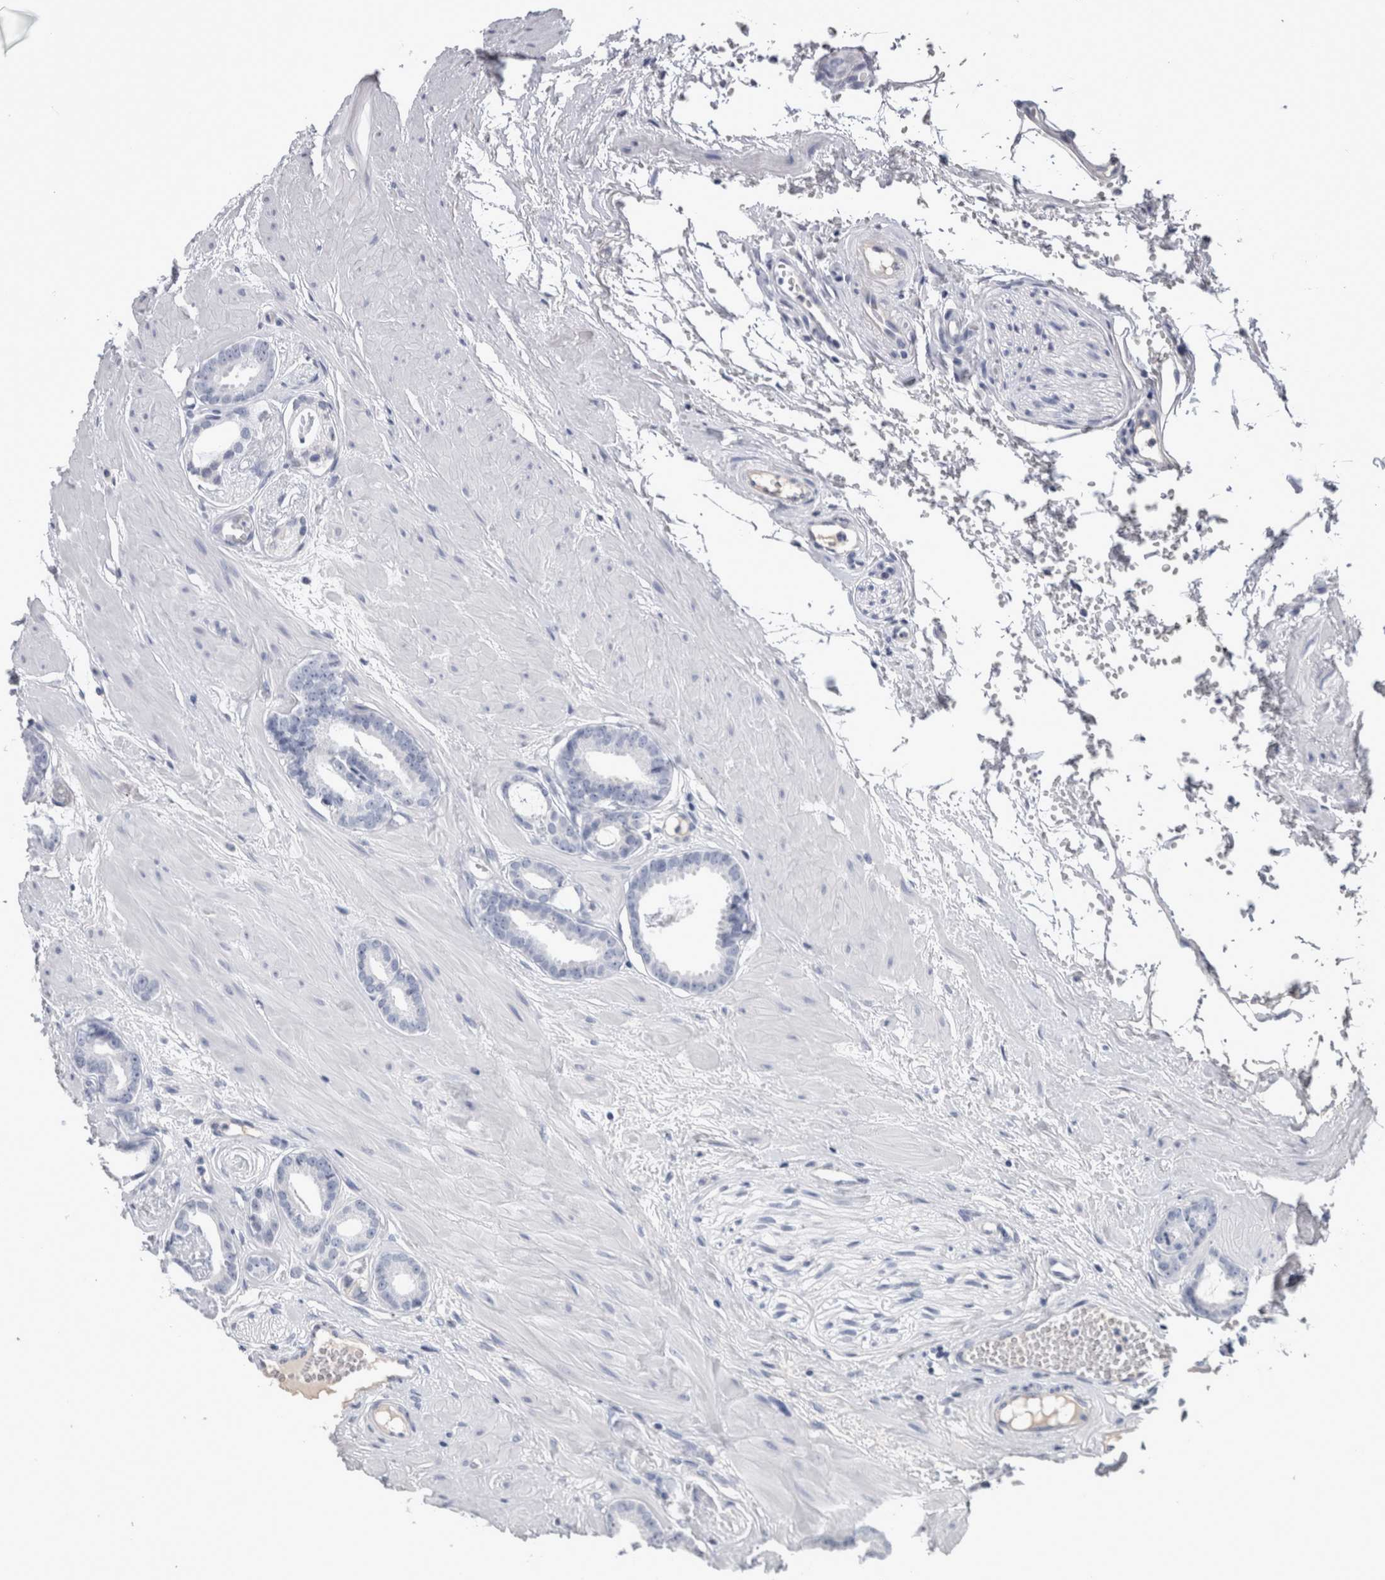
{"staining": {"intensity": "negative", "quantity": "none", "location": "none"}, "tissue": "prostate cancer", "cell_type": "Tumor cells", "image_type": "cancer", "snomed": [{"axis": "morphology", "description": "Adenocarcinoma, Low grade"}, {"axis": "topography", "description": "Prostate"}], "caption": "This histopathology image is of prostate cancer stained with immunohistochemistry (IHC) to label a protein in brown with the nuclei are counter-stained blue. There is no expression in tumor cells.", "gene": "PAX5", "patient": {"sex": "male", "age": 53}}